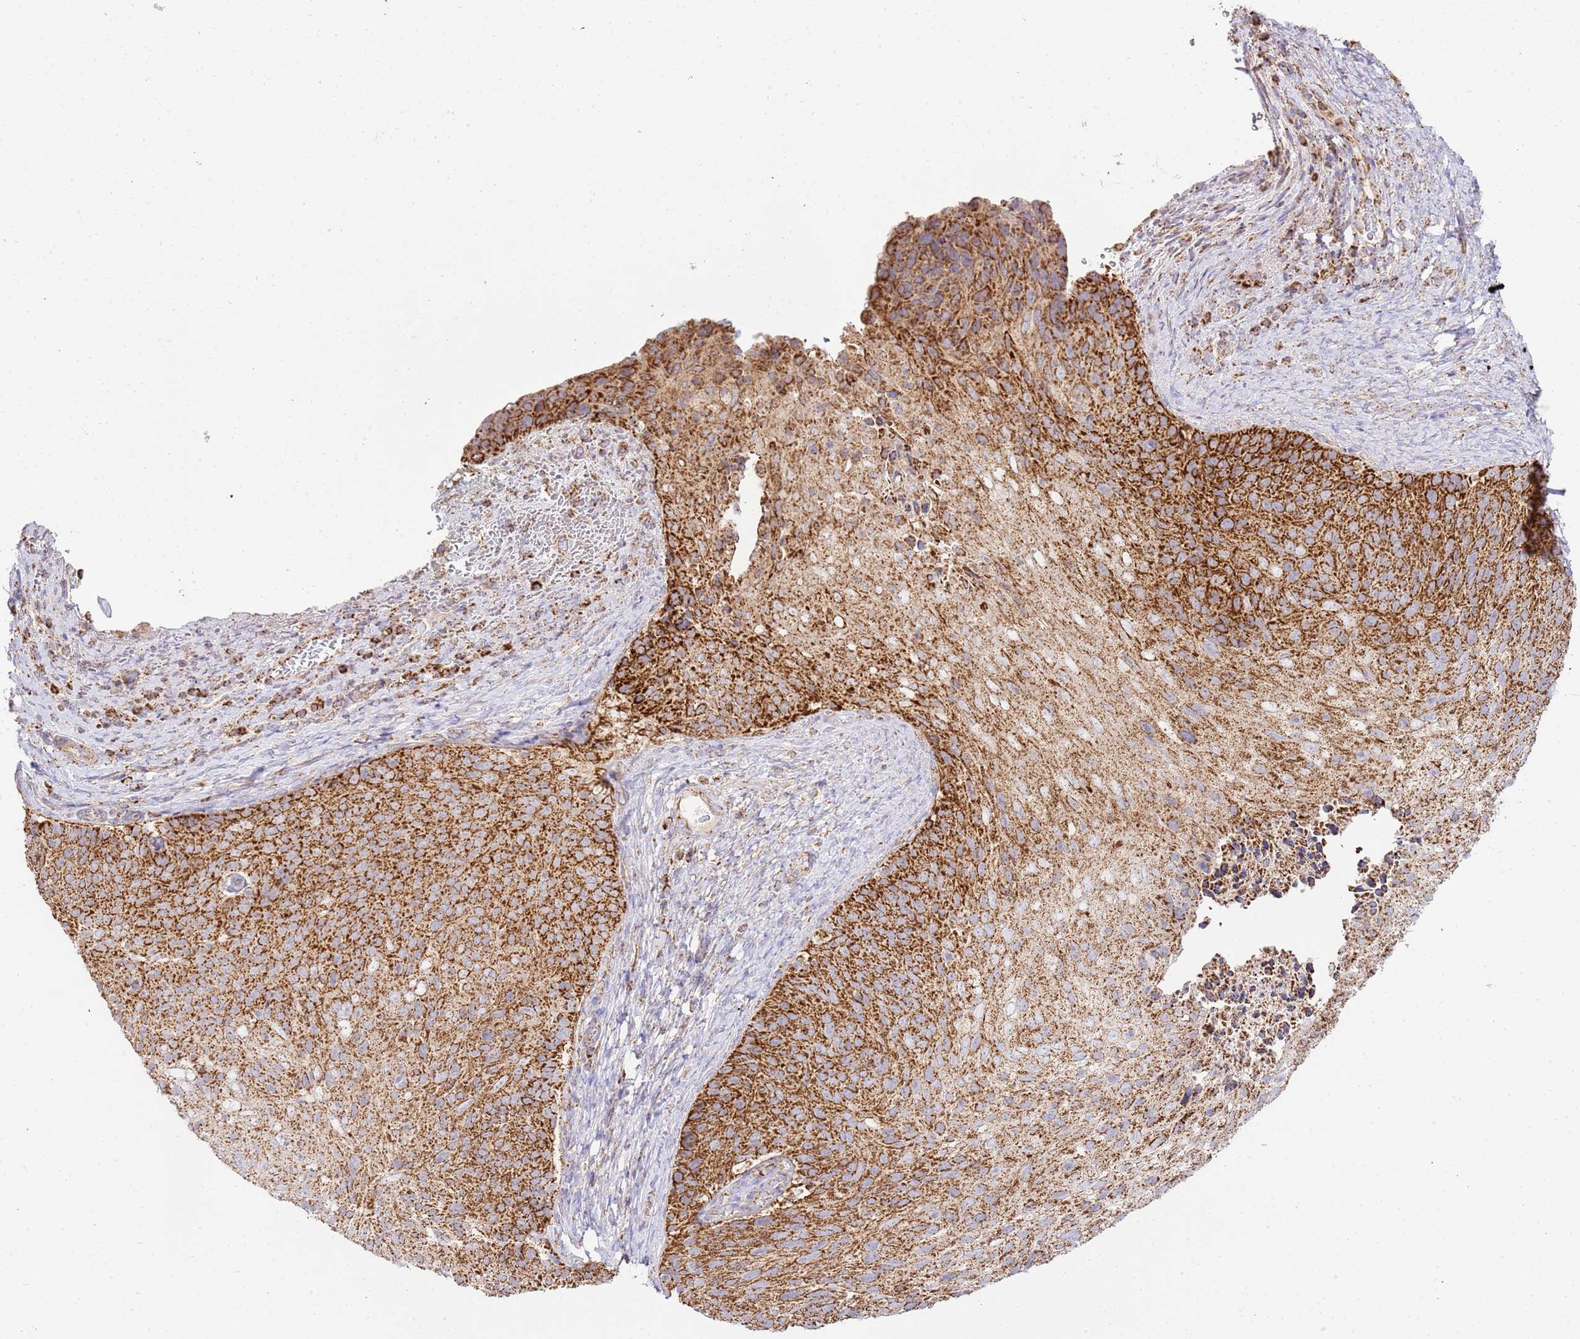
{"staining": {"intensity": "strong", "quantity": ">75%", "location": "cytoplasmic/membranous"}, "tissue": "cervical cancer", "cell_type": "Tumor cells", "image_type": "cancer", "snomed": [{"axis": "morphology", "description": "Squamous cell carcinoma, NOS"}, {"axis": "topography", "description": "Cervix"}], "caption": "Cervical squamous cell carcinoma stained for a protein reveals strong cytoplasmic/membranous positivity in tumor cells. (brown staining indicates protein expression, while blue staining denotes nuclei).", "gene": "ZBTB39", "patient": {"sex": "female", "age": 80}}